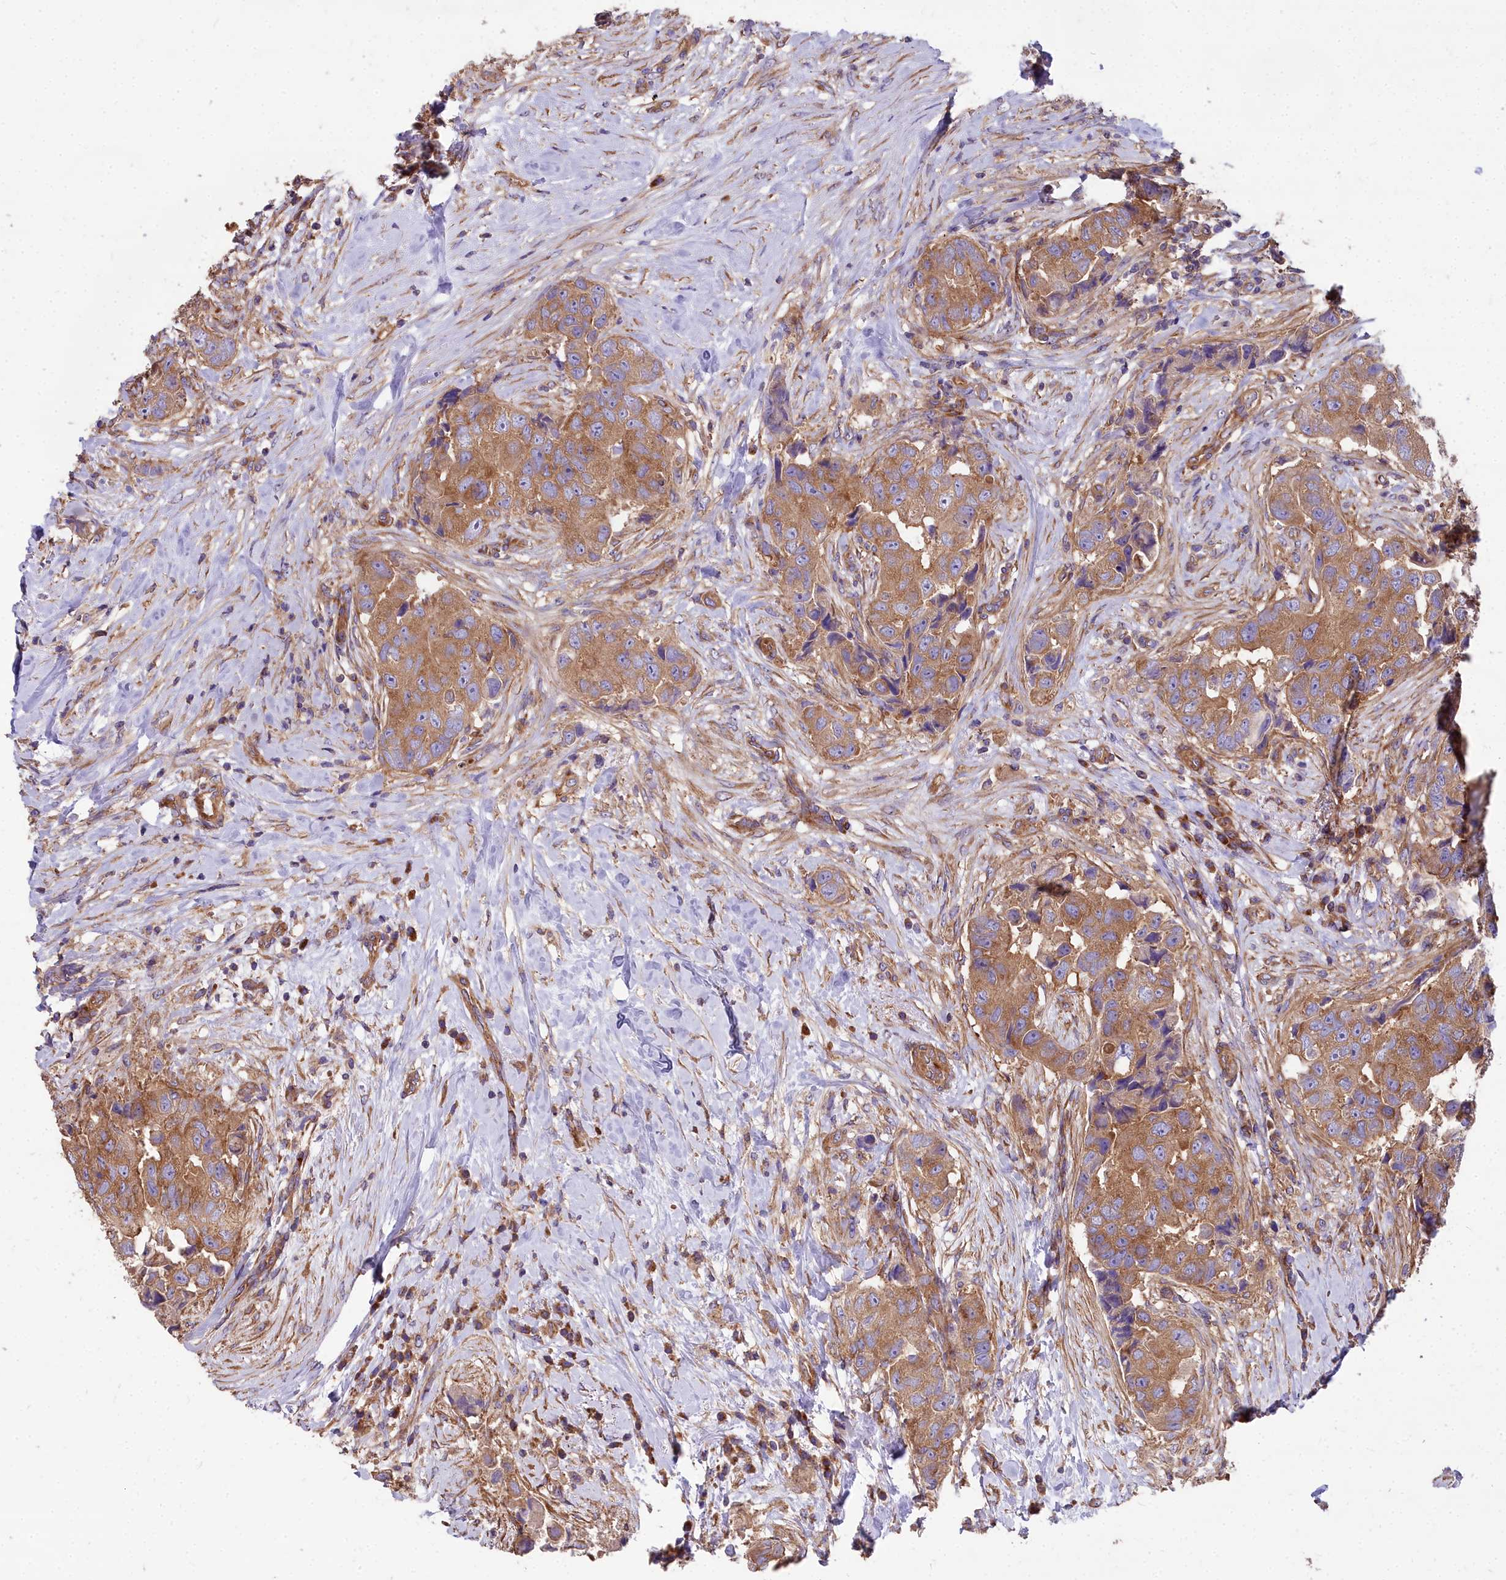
{"staining": {"intensity": "moderate", "quantity": ">75%", "location": "cytoplasmic/membranous"}, "tissue": "breast cancer", "cell_type": "Tumor cells", "image_type": "cancer", "snomed": [{"axis": "morphology", "description": "Normal tissue, NOS"}, {"axis": "morphology", "description": "Duct carcinoma"}, {"axis": "topography", "description": "Breast"}], "caption": "IHC image of breast intraductal carcinoma stained for a protein (brown), which displays medium levels of moderate cytoplasmic/membranous positivity in approximately >75% of tumor cells.", "gene": "DCTN3", "patient": {"sex": "female", "age": 62}}